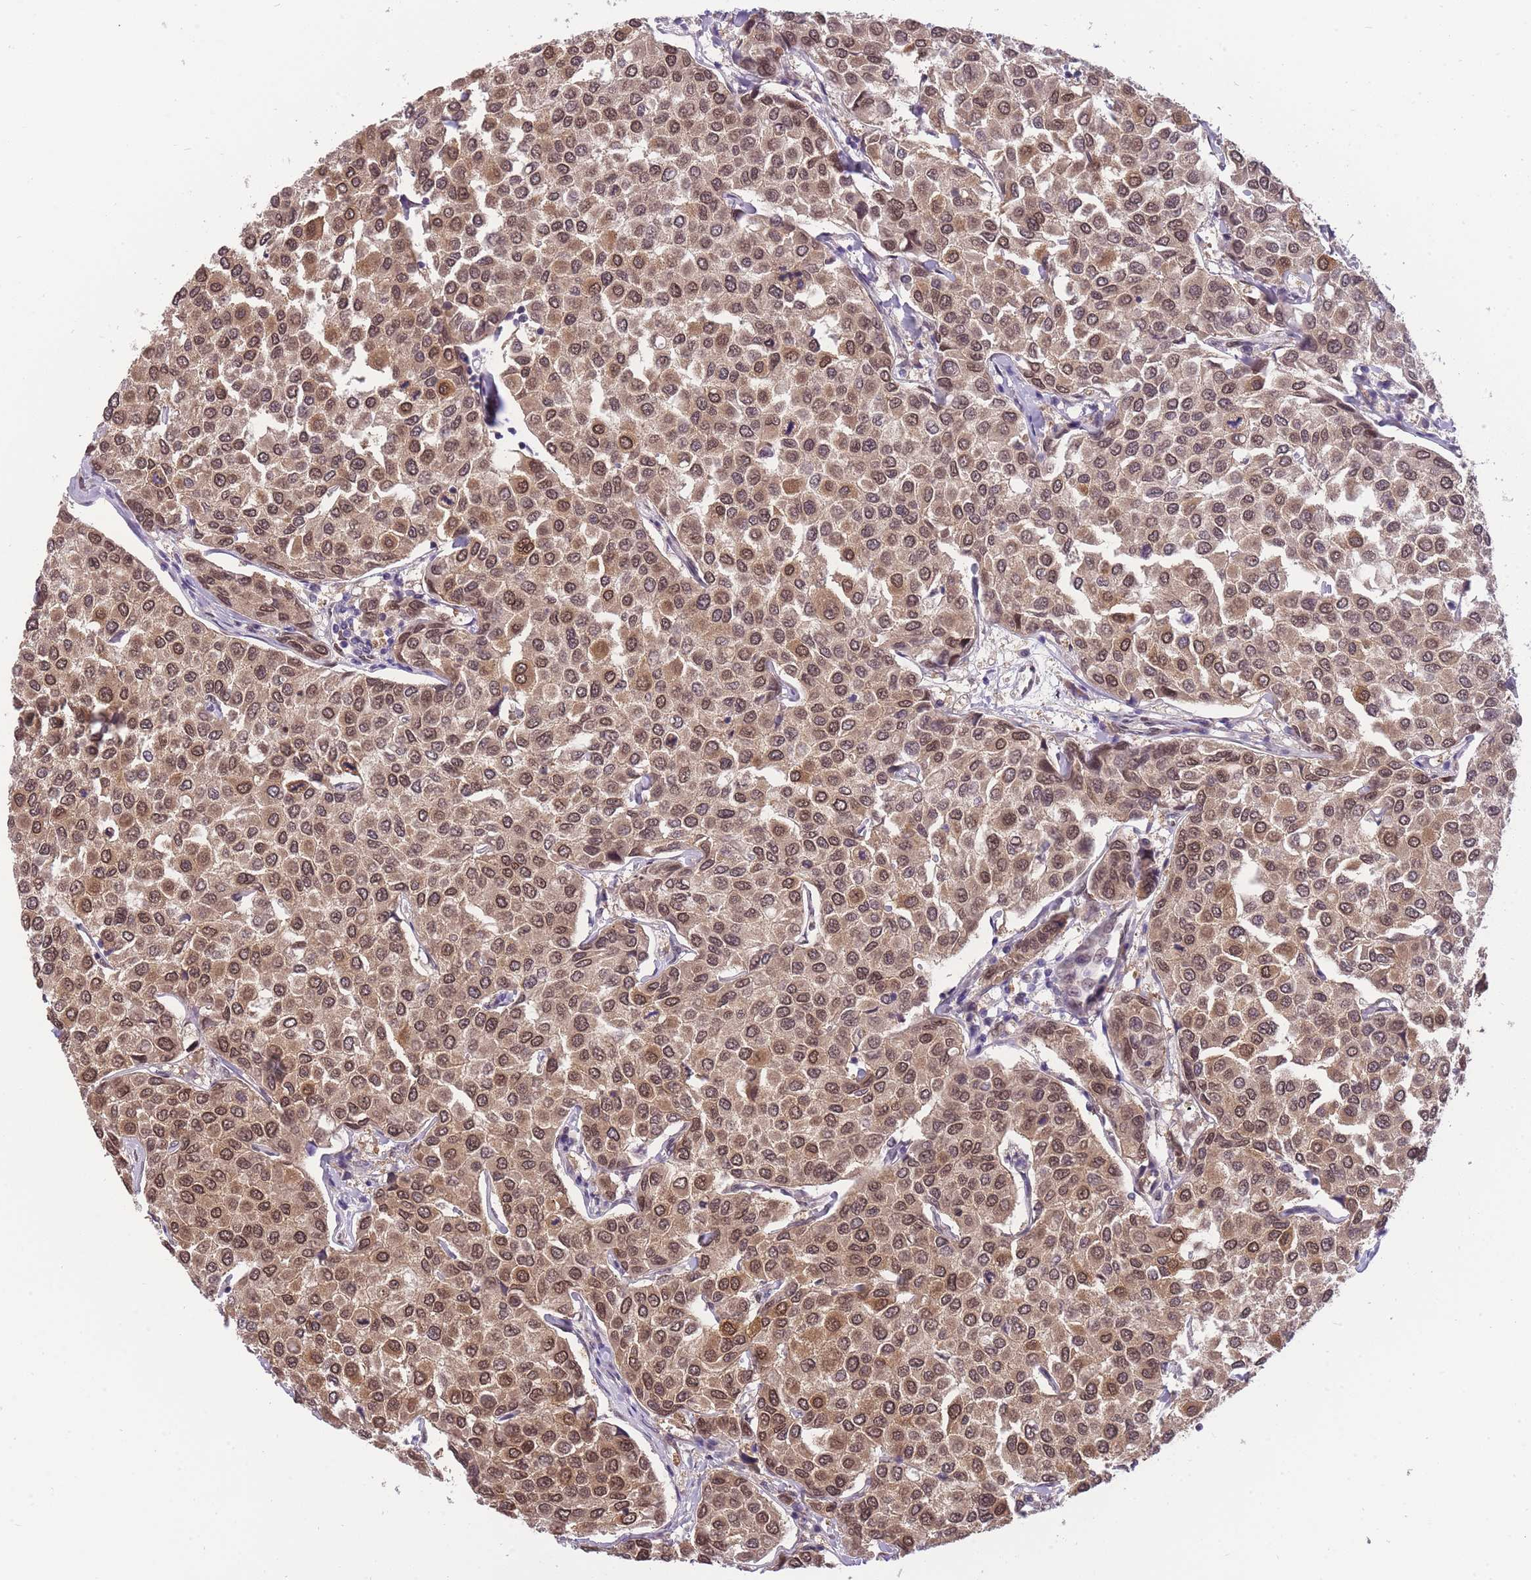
{"staining": {"intensity": "moderate", "quantity": ">75%", "location": "cytoplasmic/membranous,nuclear"}, "tissue": "breast cancer", "cell_type": "Tumor cells", "image_type": "cancer", "snomed": [{"axis": "morphology", "description": "Duct carcinoma"}, {"axis": "topography", "description": "Breast"}], "caption": "High-power microscopy captured an immunohistochemistry (IHC) histopathology image of breast cancer (infiltrating ductal carcinoma), revealing moderate cytoplasmic/membranous and nuclear expression in approximately >75% of tumor cells.", "gene": "CDIP1", "patient": {"sex": "female", "age": 55}}